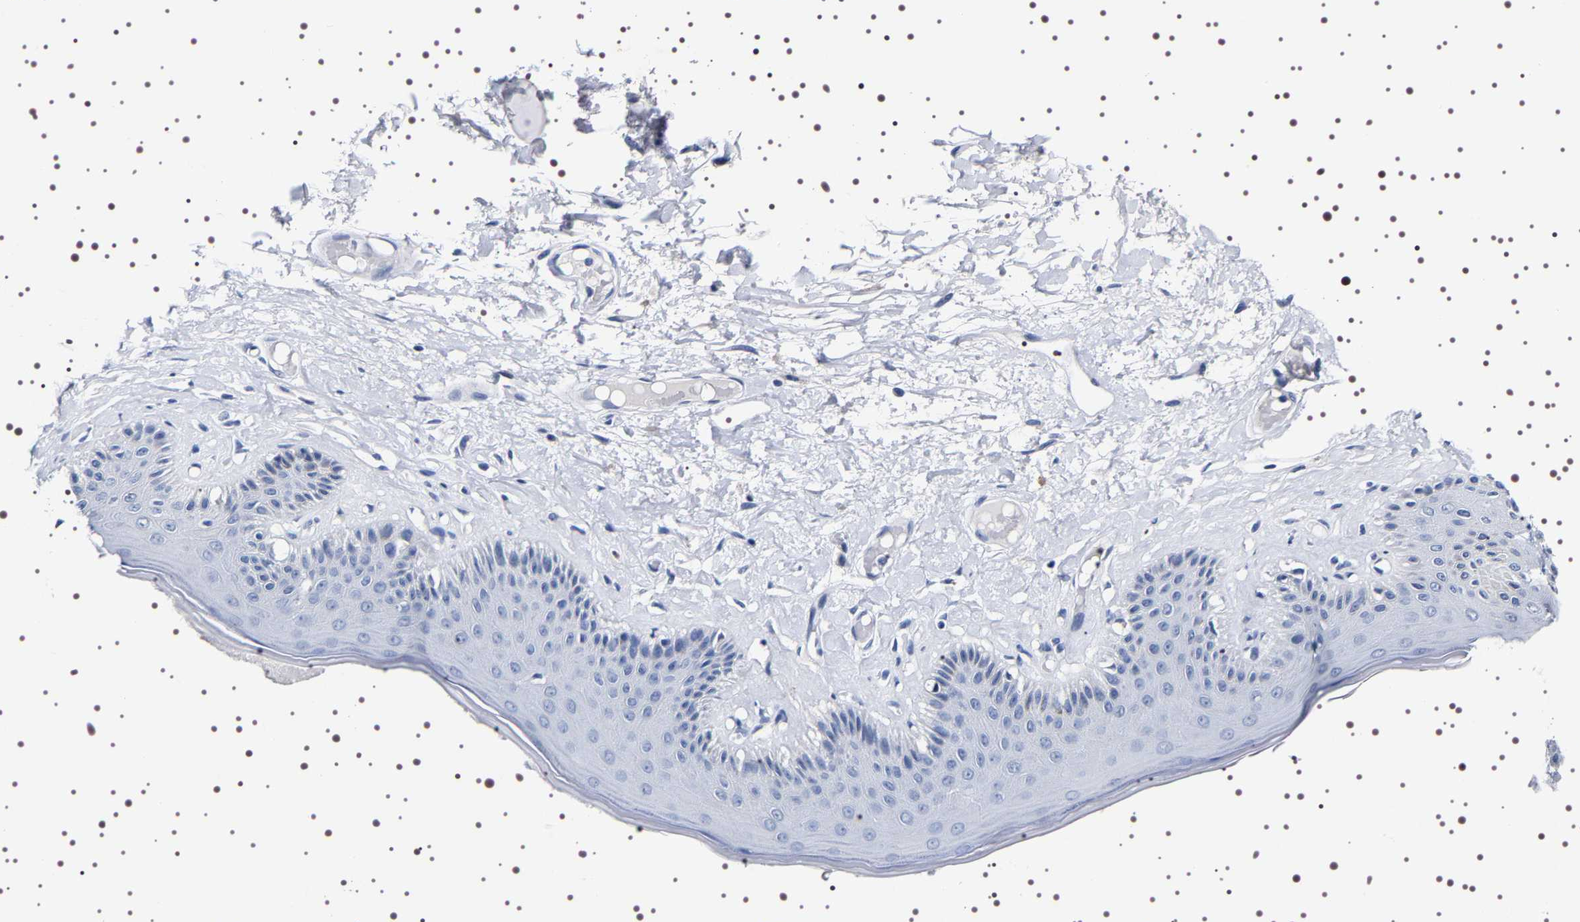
{"staining": {"intensity": "moderate", "quantity": "<25%", "location": "cytoplasmic/membranous"}, "tissue": "skin", "cell_type": "Epidermal cells", "image_type": "normal", "snomed": [{"axis": "morphology", "description": "Normal tissue, NOS"}, {"axis": "topography", "description": "Vulva"}], "caption": "IHC (DAB) staining of normal human skin demonstrates moderate cytoplasmic/membranous protein expression in about <25% of epidermal cells.", "gene": "UBQLN3", "patient": {"sex": "female", "age": 73}}